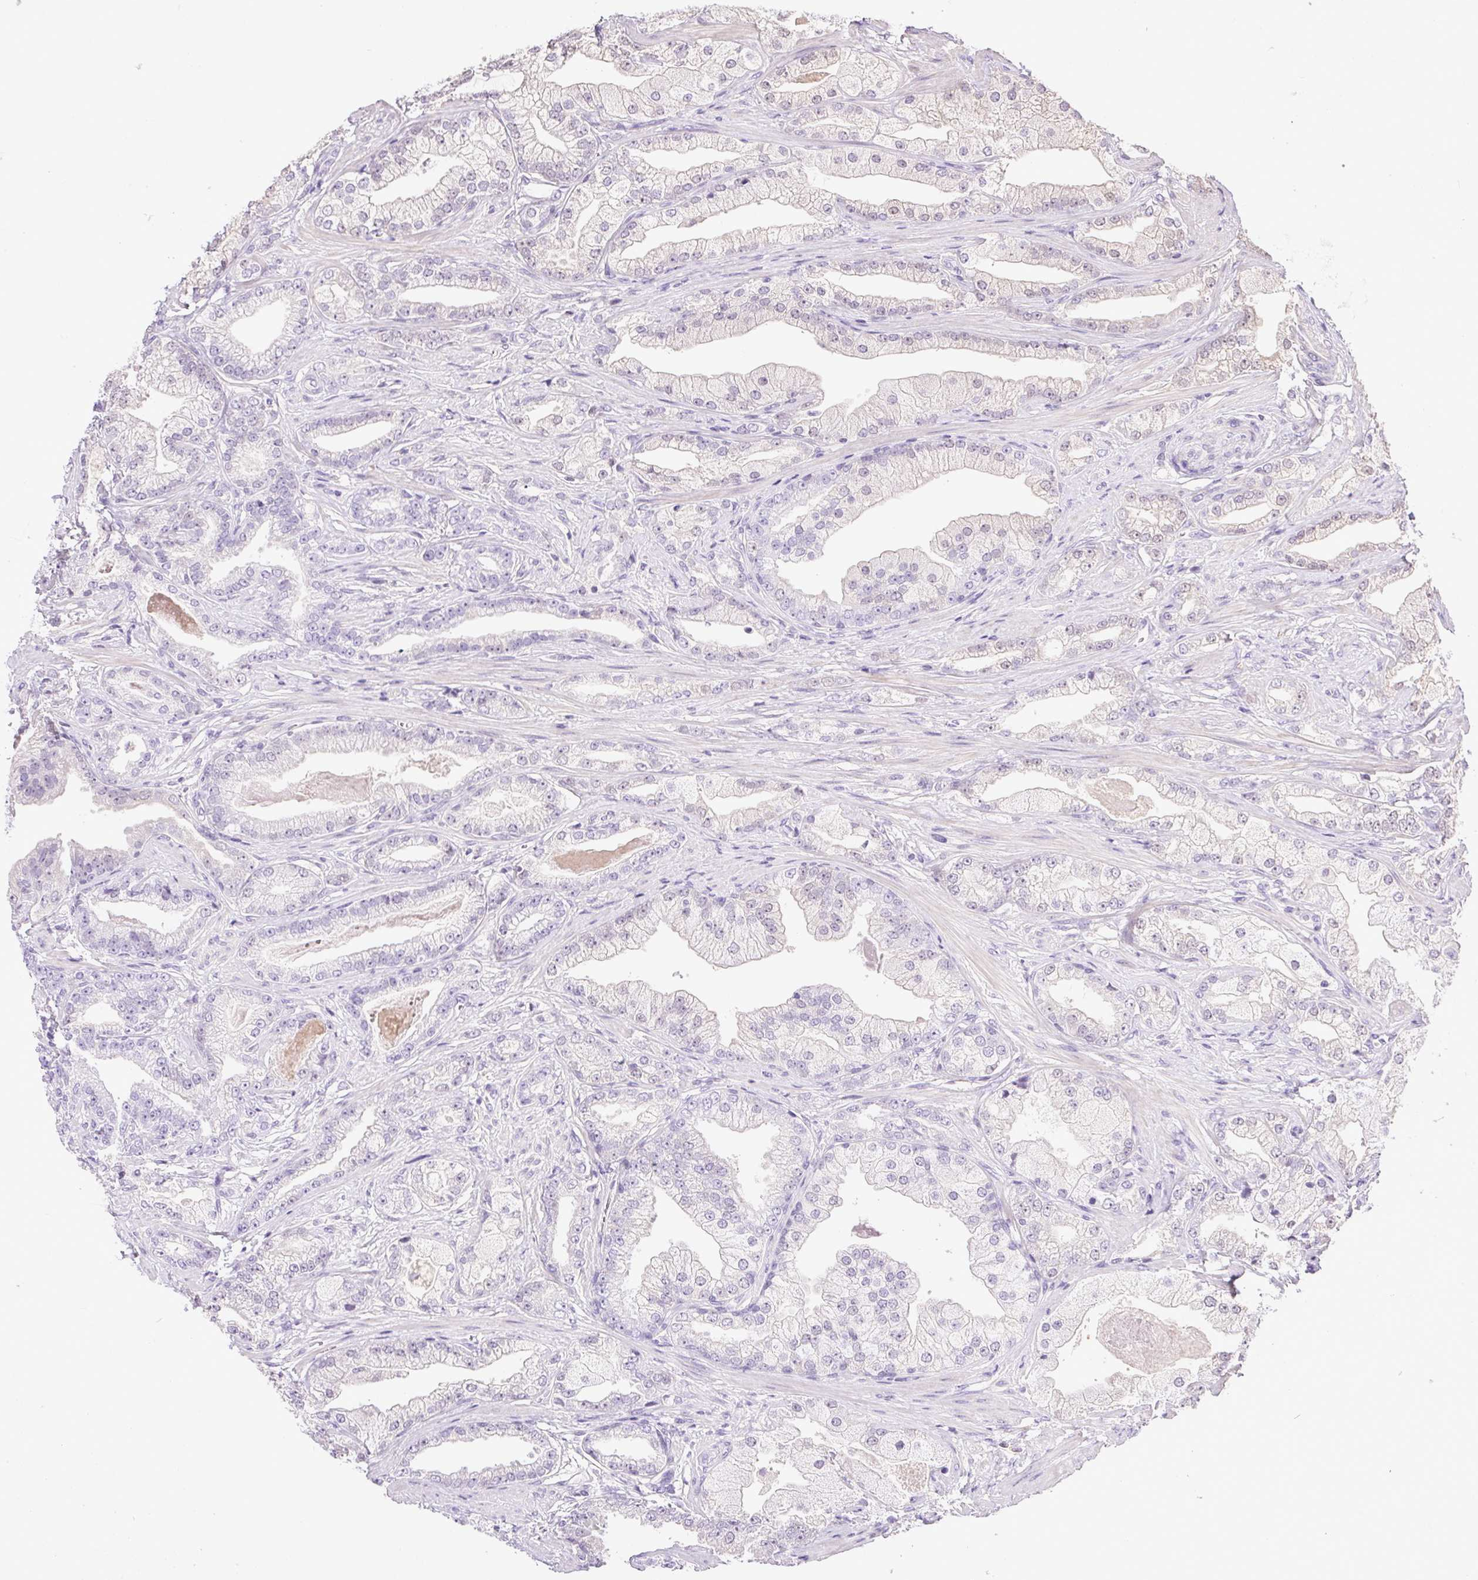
{"staining": {"intensity": "negative", "quantity": "none", "location": "none"}, "tissue": "prostate cancer", "cell_type": "Tumor cells", "image_type": "cancer", "snomed": [{"axis": "morphology", "description": "Adenocarcinoma, Low grade"}, {"axis": "topography", "description": "Prostate"}], "caption": "Immunohistochemistry (IHC) histopathology image of prostate adenocarcinoma (low-grade) stained for a protein (brown), which displays no staining in tumor cells. (DAB (3,3'-diaminobenzidine) IHC with hematoxylin counter stain).", "gene": "SYCE2", "patient": {"sex": "male", "age": 61}}